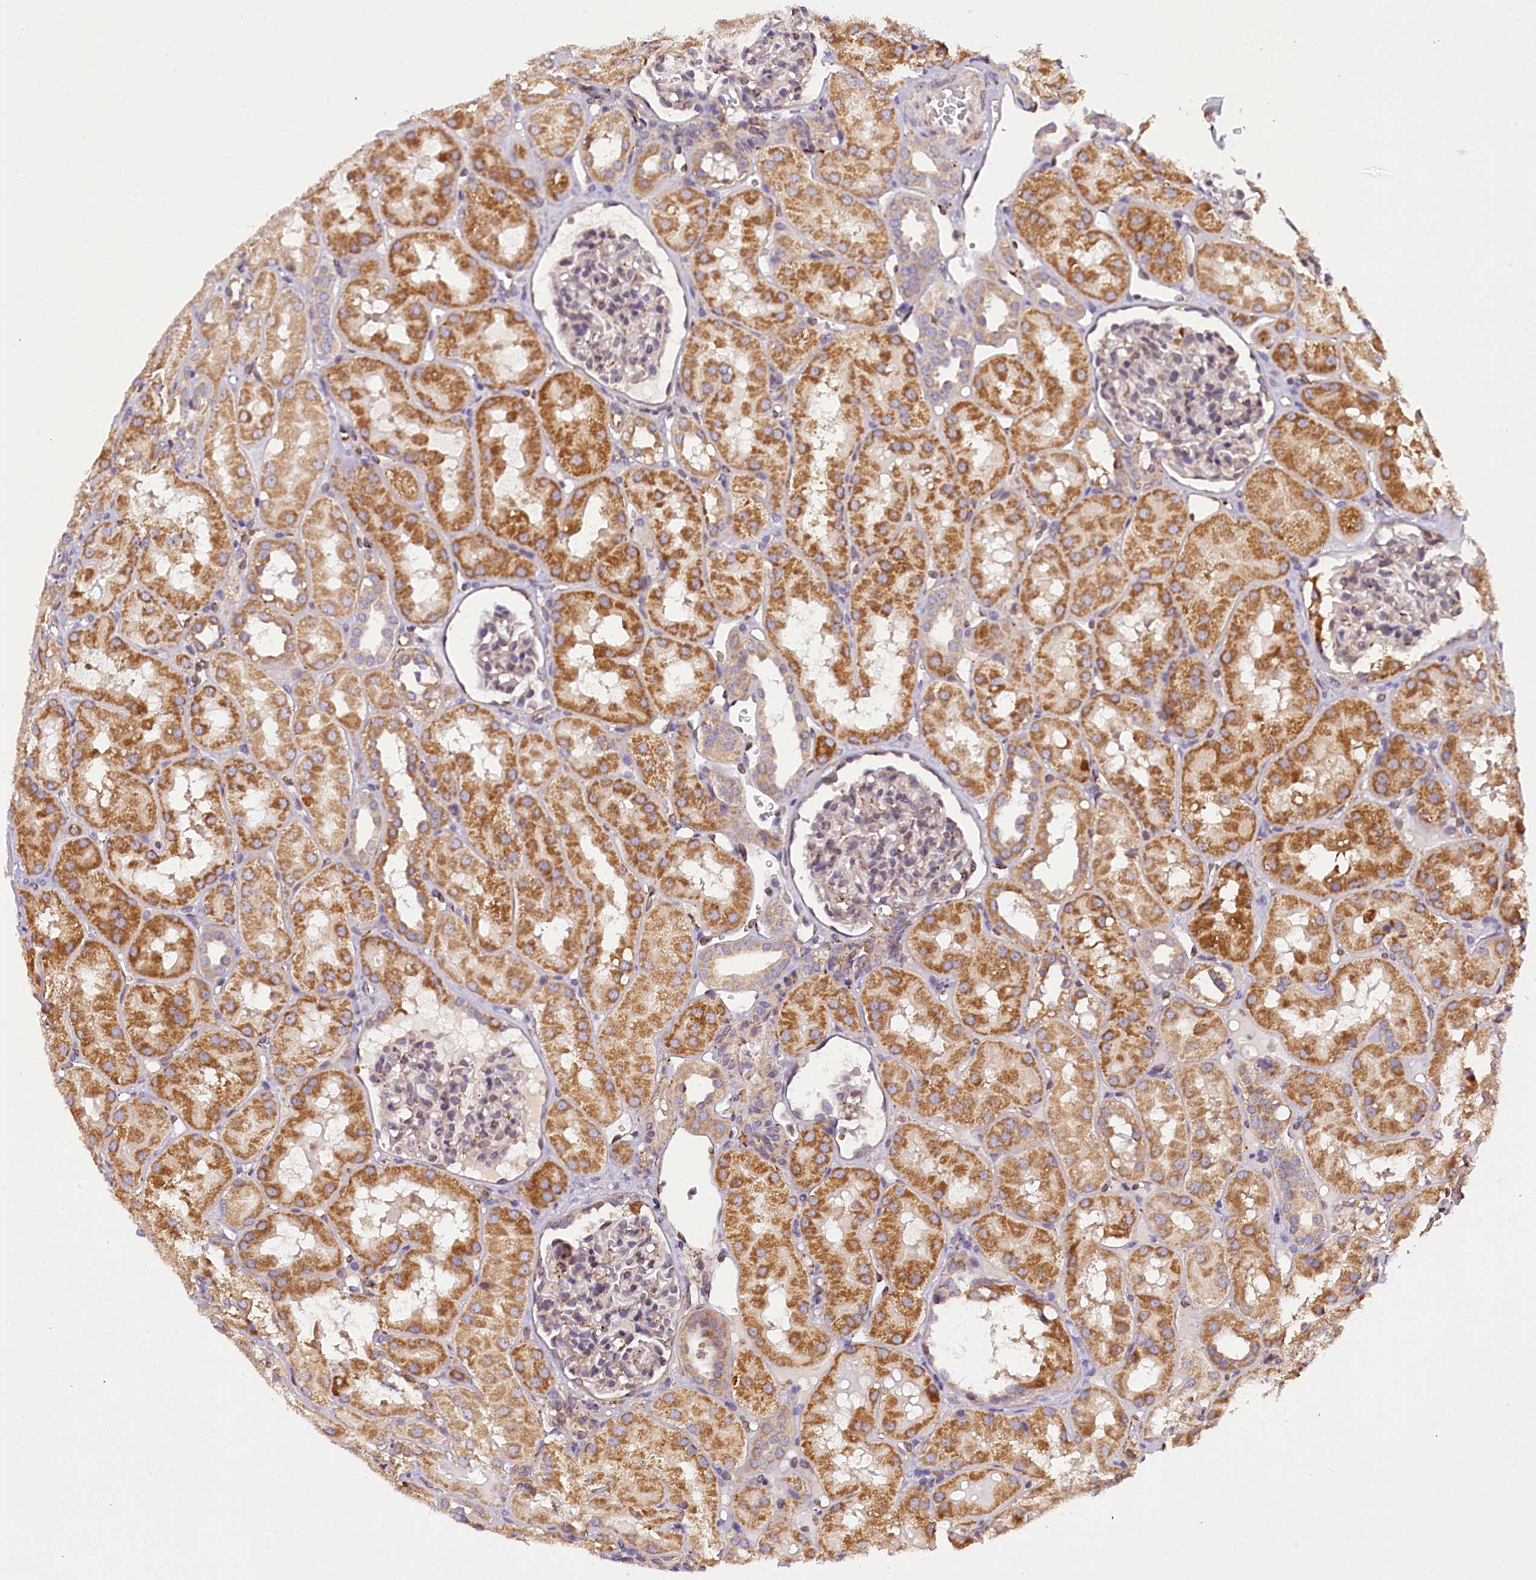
{"staining": {"intensity": "moderate", "quantity": "<25%", "location": "cytoplasmic/membranous"}, "tissue": "kidney", "cell_type": "Cells in glomeruli", "image_type": "normal", "snomed": [{"axis": "morphology", "description": "Normal tissue, NOS"}, {"axis": "topography", "description": "Kidney"}, {"axis": "topography", "description": "Urinary bladder"}], "caption": "Unremarkable kidney was stained to show a protein in brown. There is low levels of moderate cytoplasmic/membranous positivity in about <25% of cells in glomeruli. (DAB IHC, brown staining for protein, blue staining for nuclei).", "gene": "SUPV3L1", "patient": {"sex": "male", "age": 16}}